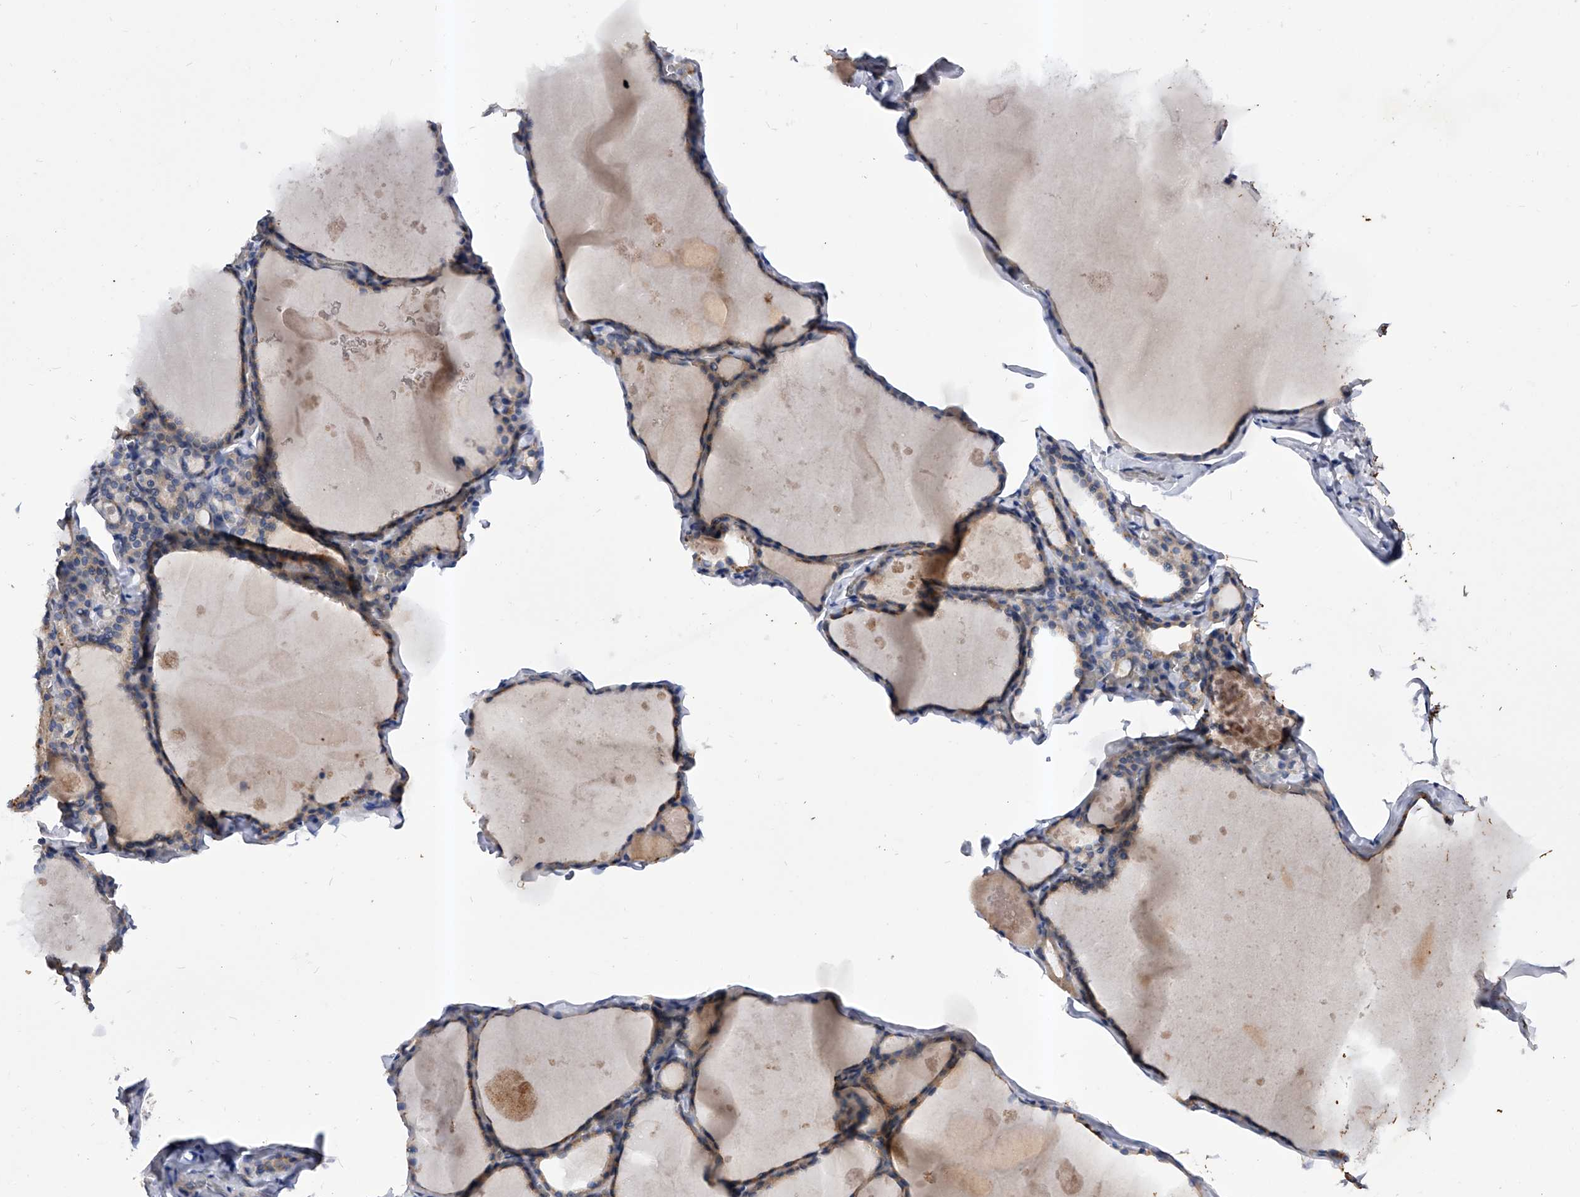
{"staining": {"intensity": "weak", "quantity": "25%-75%", "location": "cytoplasmic/membranous"}, "tissue": "thyroid gland", "cell_type": "Glandular cells", "image_type": "normal", "snomed": [{"axis": "morphology", "description": "Normal tissue, NOS"}, {"axis": "topography", "description": "Thyroid gland"}], "caption": "Immunohistochemistry (IHC) of benign thyroid gland shows low levels of weak cytoplasmic/membranous positivity in approximately 25%-75% of glandular cells.", "gene": "ARL4C", "patient": {"sex": "male", "age": 56}}